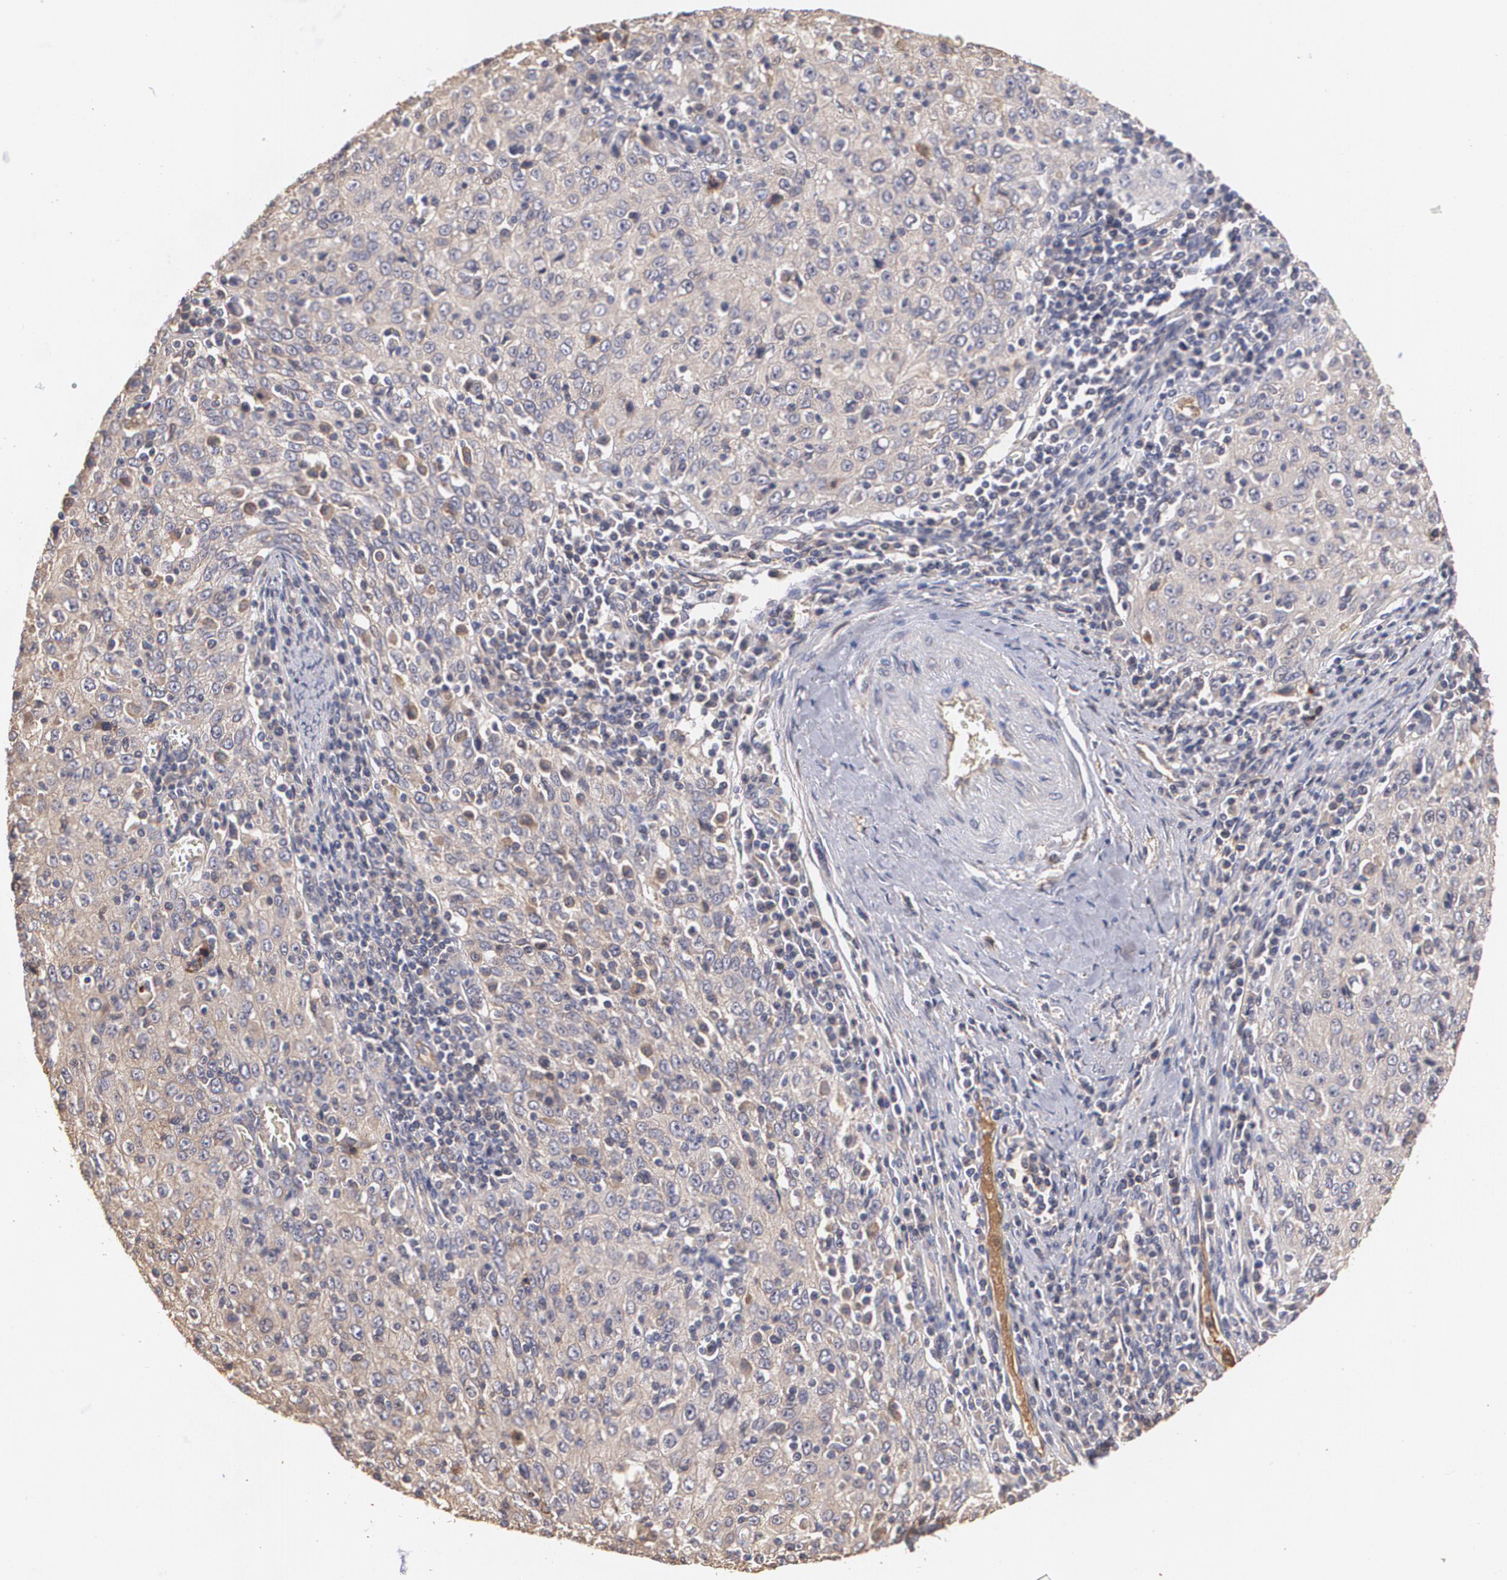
{"staining": {"intensity": "weak", "quantity": ">75%", "location": "cytoplasmic/membranous"}, "tissue": "cervical cancer", "cell_type": "Tumor cells", "image_type": "cancer", "snomed": [{"axis": "morphology", "description": "Squamous cell carcinoma, NOS"}, {"axis": "topography", "description": "Cervix"}], "caption": "Cervical squamous cell carcinoma stained with a protein marker displays weak staining in tumor cells.", "gene": "PON1", "patient": {"sex": "female", "age": 27}}